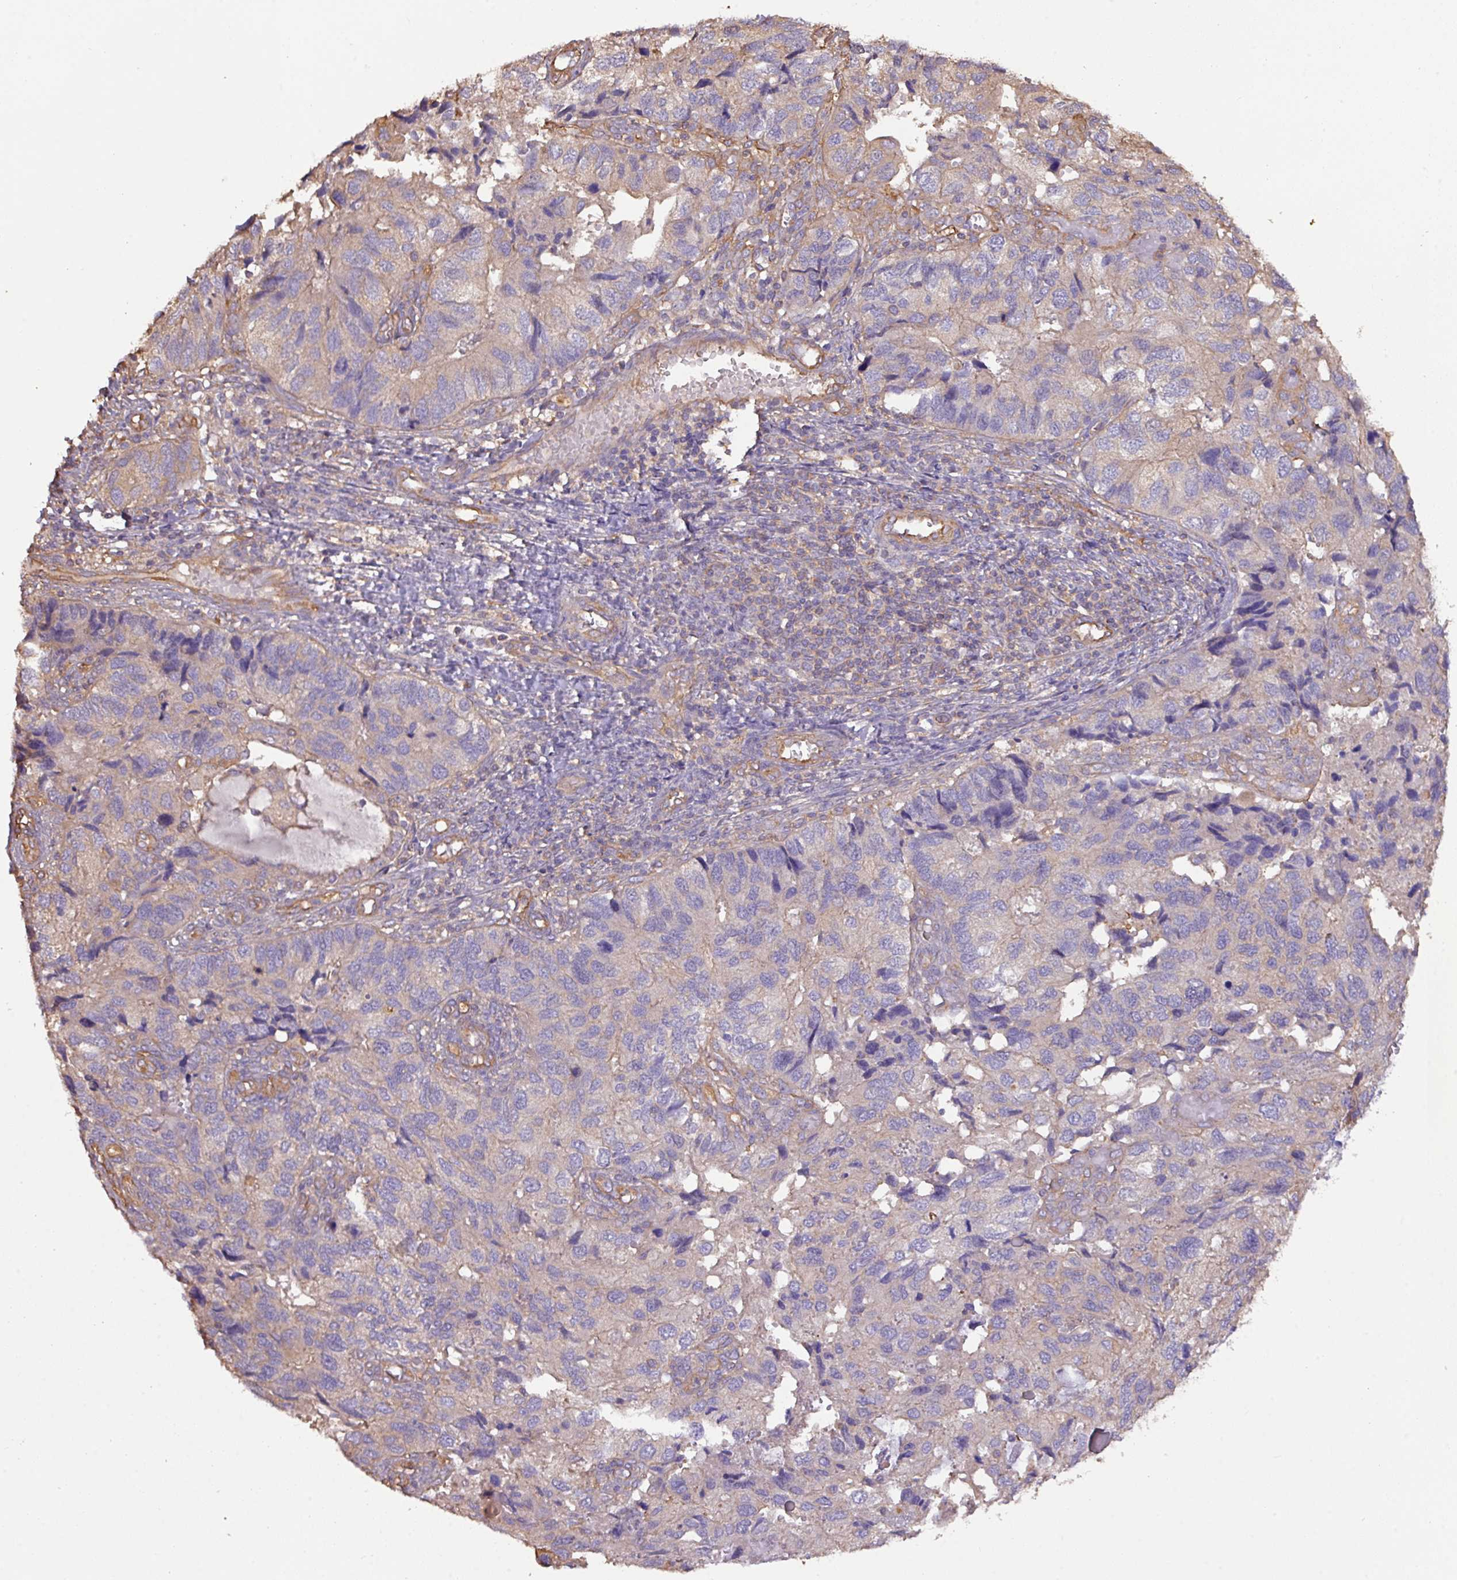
{"staining": {"intensity": "negative", "quantity": "none", "location": "none"}, "tissue": "endometrial cancer", "cell_type": "Tumor cells", "image_type": "cancer", "snomed": [{"axis": "morphology", "description": "Carcinoma, NOS"}, {"axis": "topography", "description": "Uterus"}], "caption": "Tumor cells show no significant positivity in endometrial cancer (carcinoma).", "gene": "CALML4", "patient": {"sex": "female", "age": 76}}